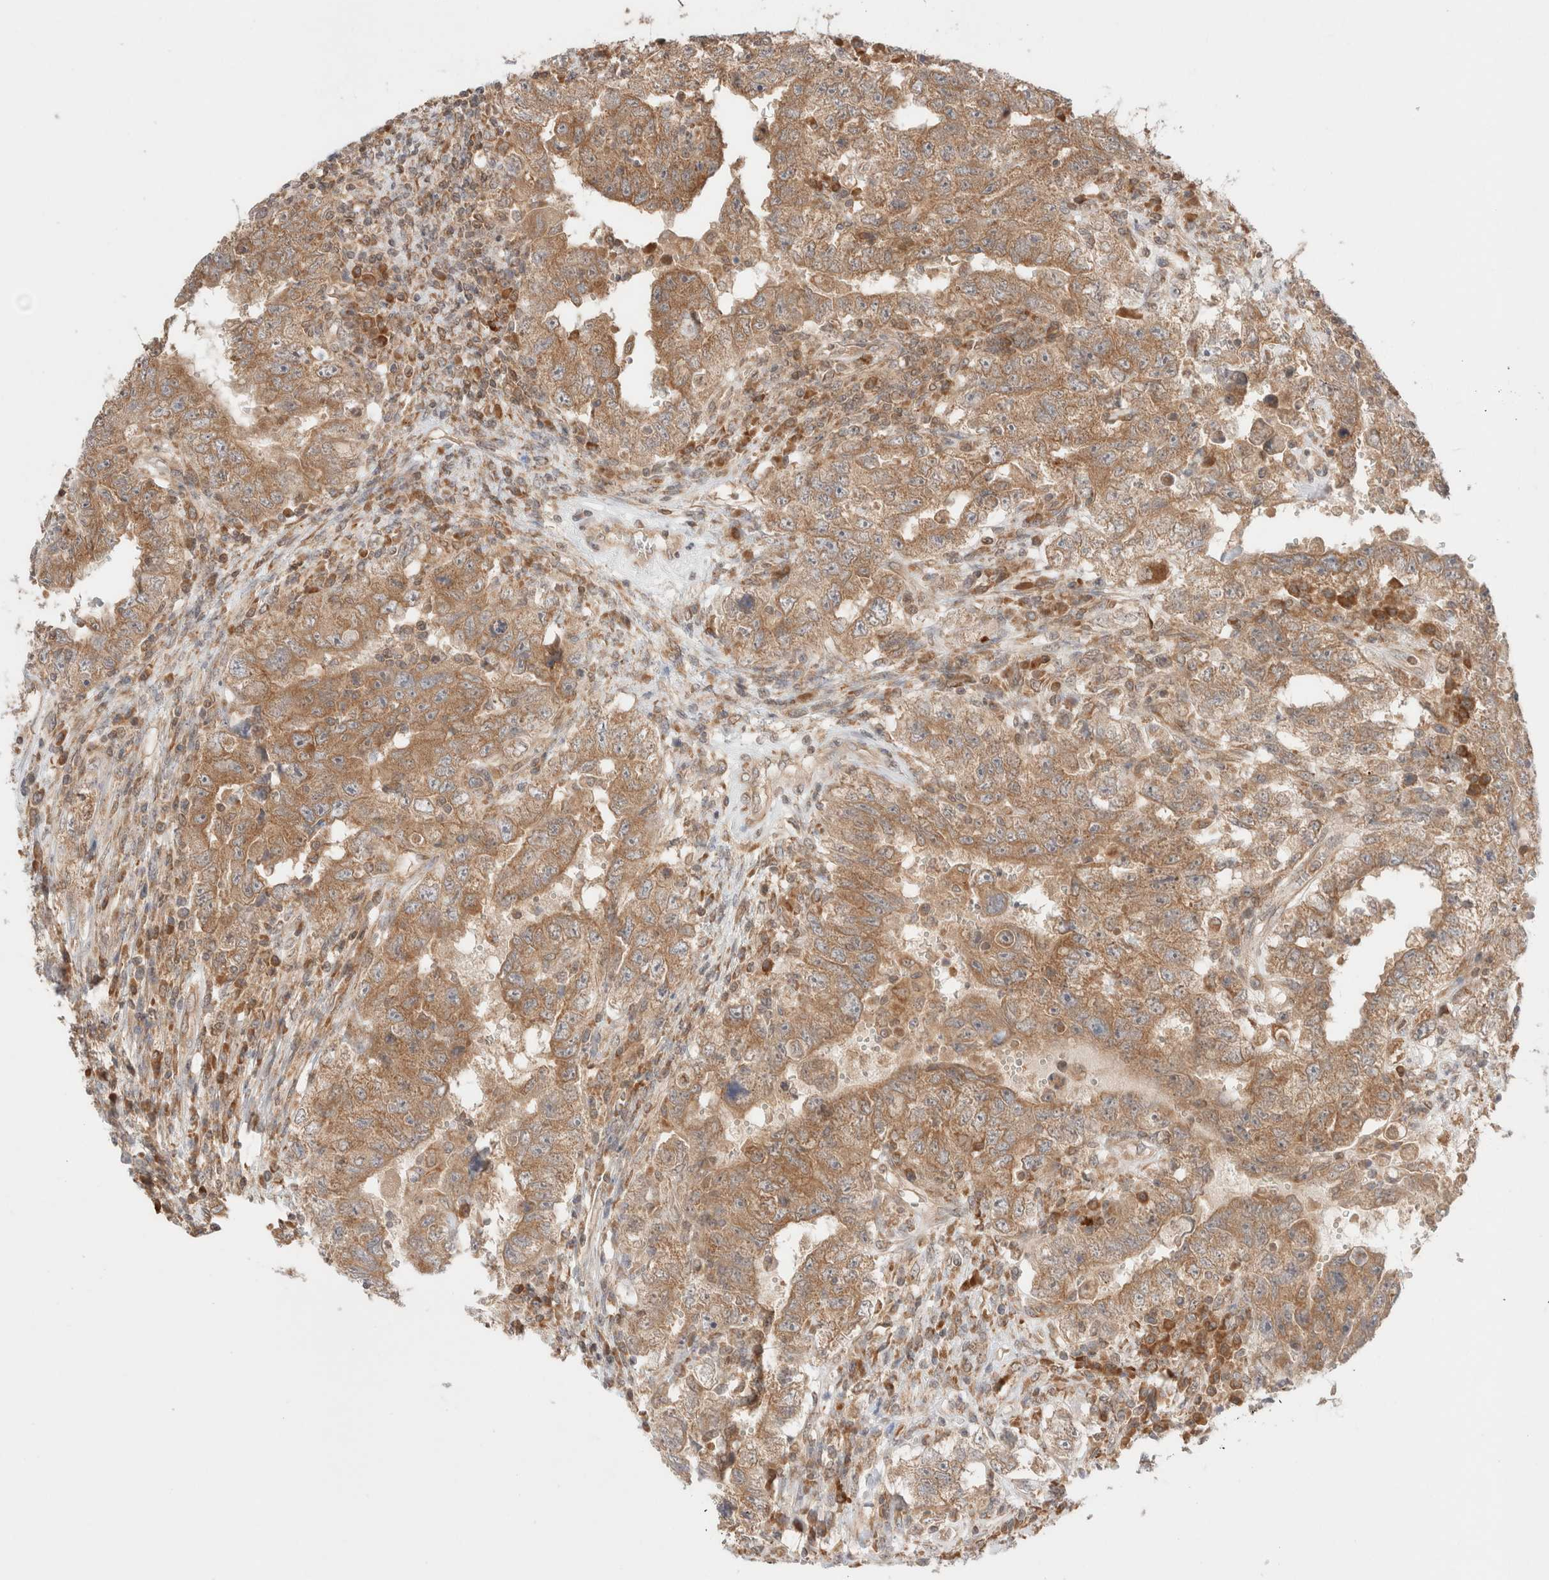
{"staining": {"intensity": "moderate", "quantity": ">75%", "location": "cytoplasmic/membranous"}, "tissue": "testis cancer", "cell_type": "Tumor cells", "image_type": "cancer", "snomed": [{"axis": "morphology", "description": "Carcinoma, Embryonal, NOS"}, {"axis": "topography", "description": "Testis"}], "caption": "Protein positivity by immunohistochemistry reveals moderate cytoplasmic/membranous positivity in about >75% of tumor cells in testis cancer.", "gene": "XKR4", "patient": {"sex": "male", "age": 26}}